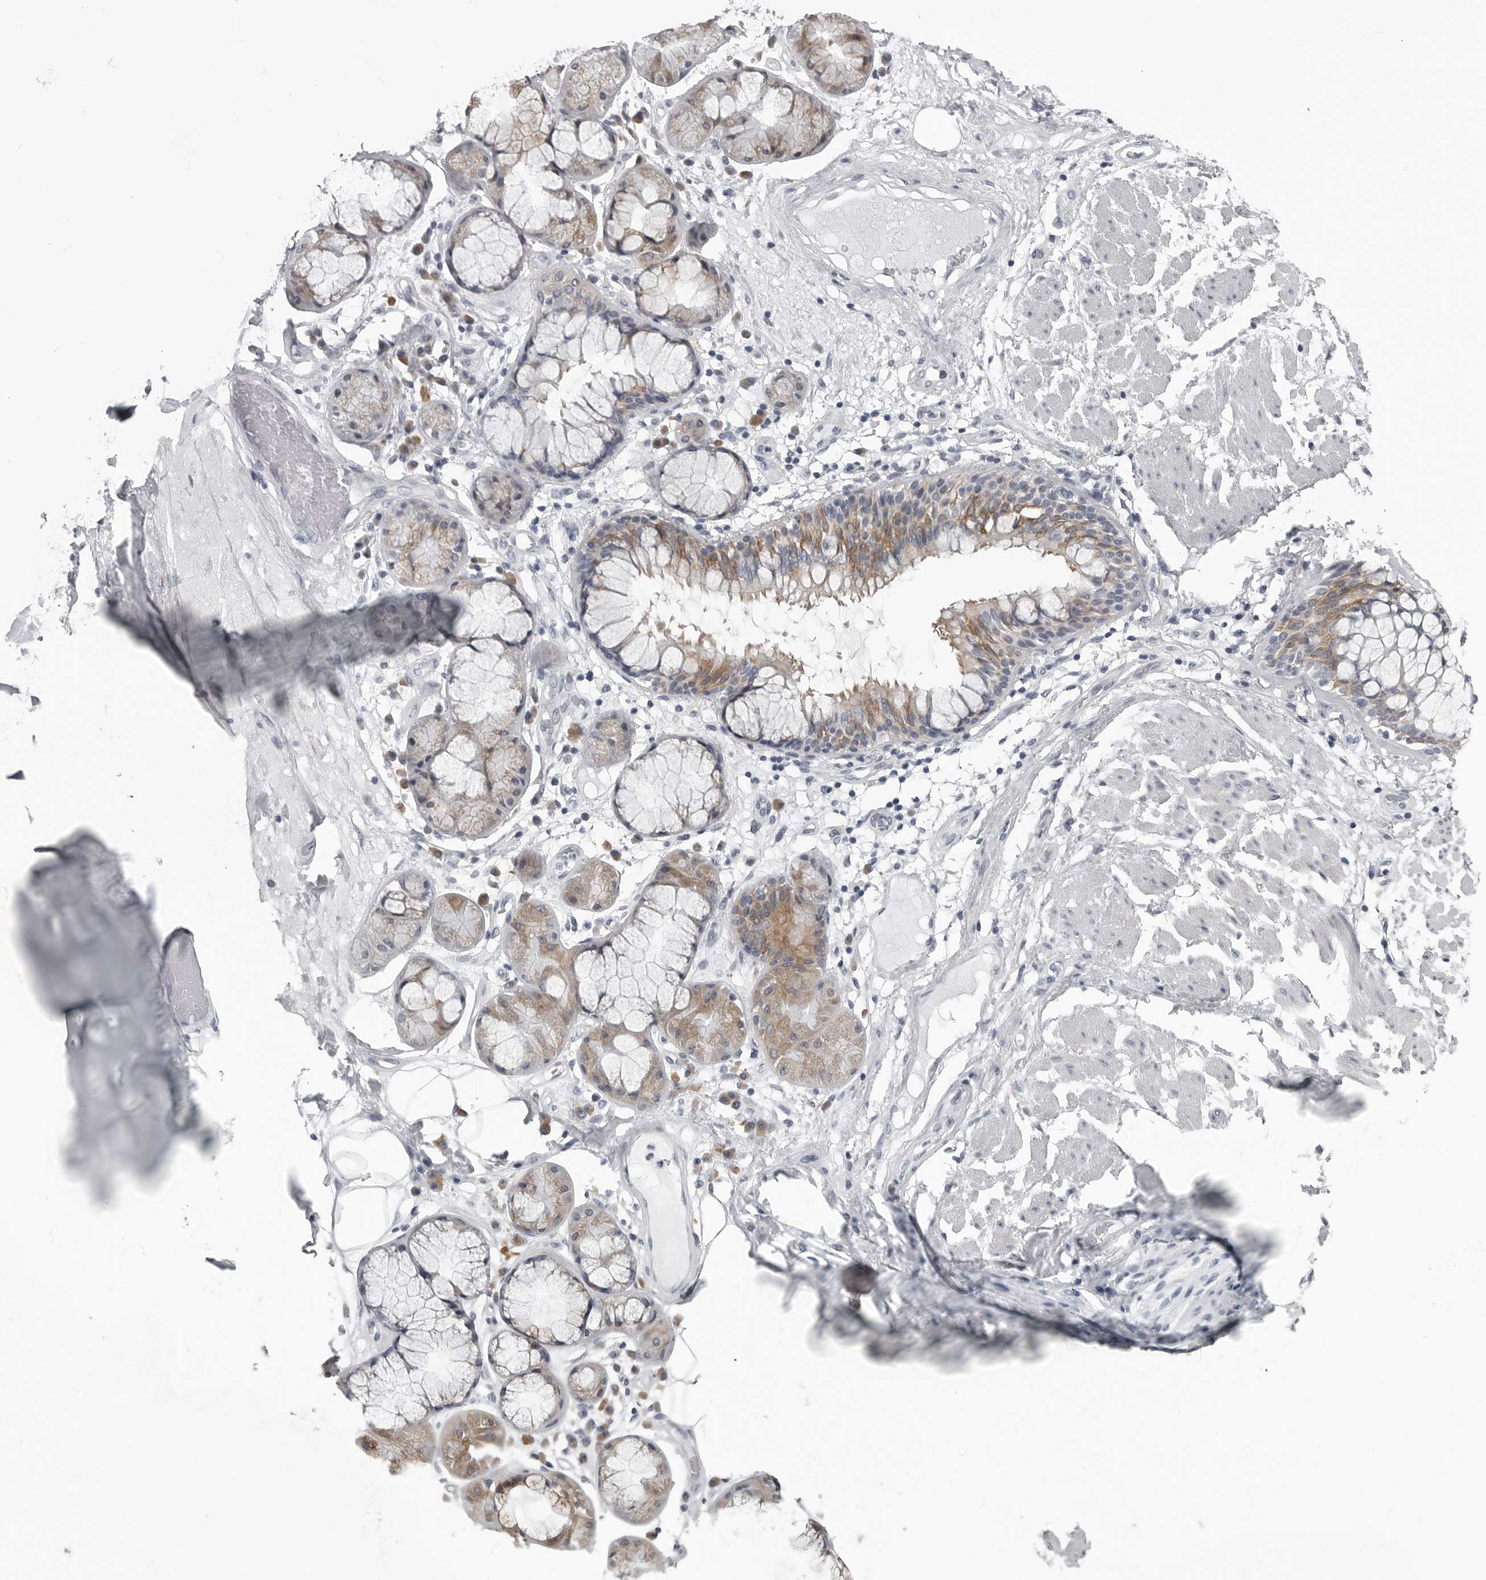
{"staining": {"intensity": "negative", "quantity": "none", "location": "none"}, "tissue": "adipose tissue", "cell_type": "Adipocytes", "image_type": "normal", "snomed": [{"axis": "morphology", "description": "Normal tissue, NOS"}, {"axis": "topography", "description": "Bronchus"}], "caption": "Immunohistochemical staining of normal adipose tissue shows no significant expression in adipocytes.", "gene": "MYOC", "patient": {"sex": "male", "age": 66}}